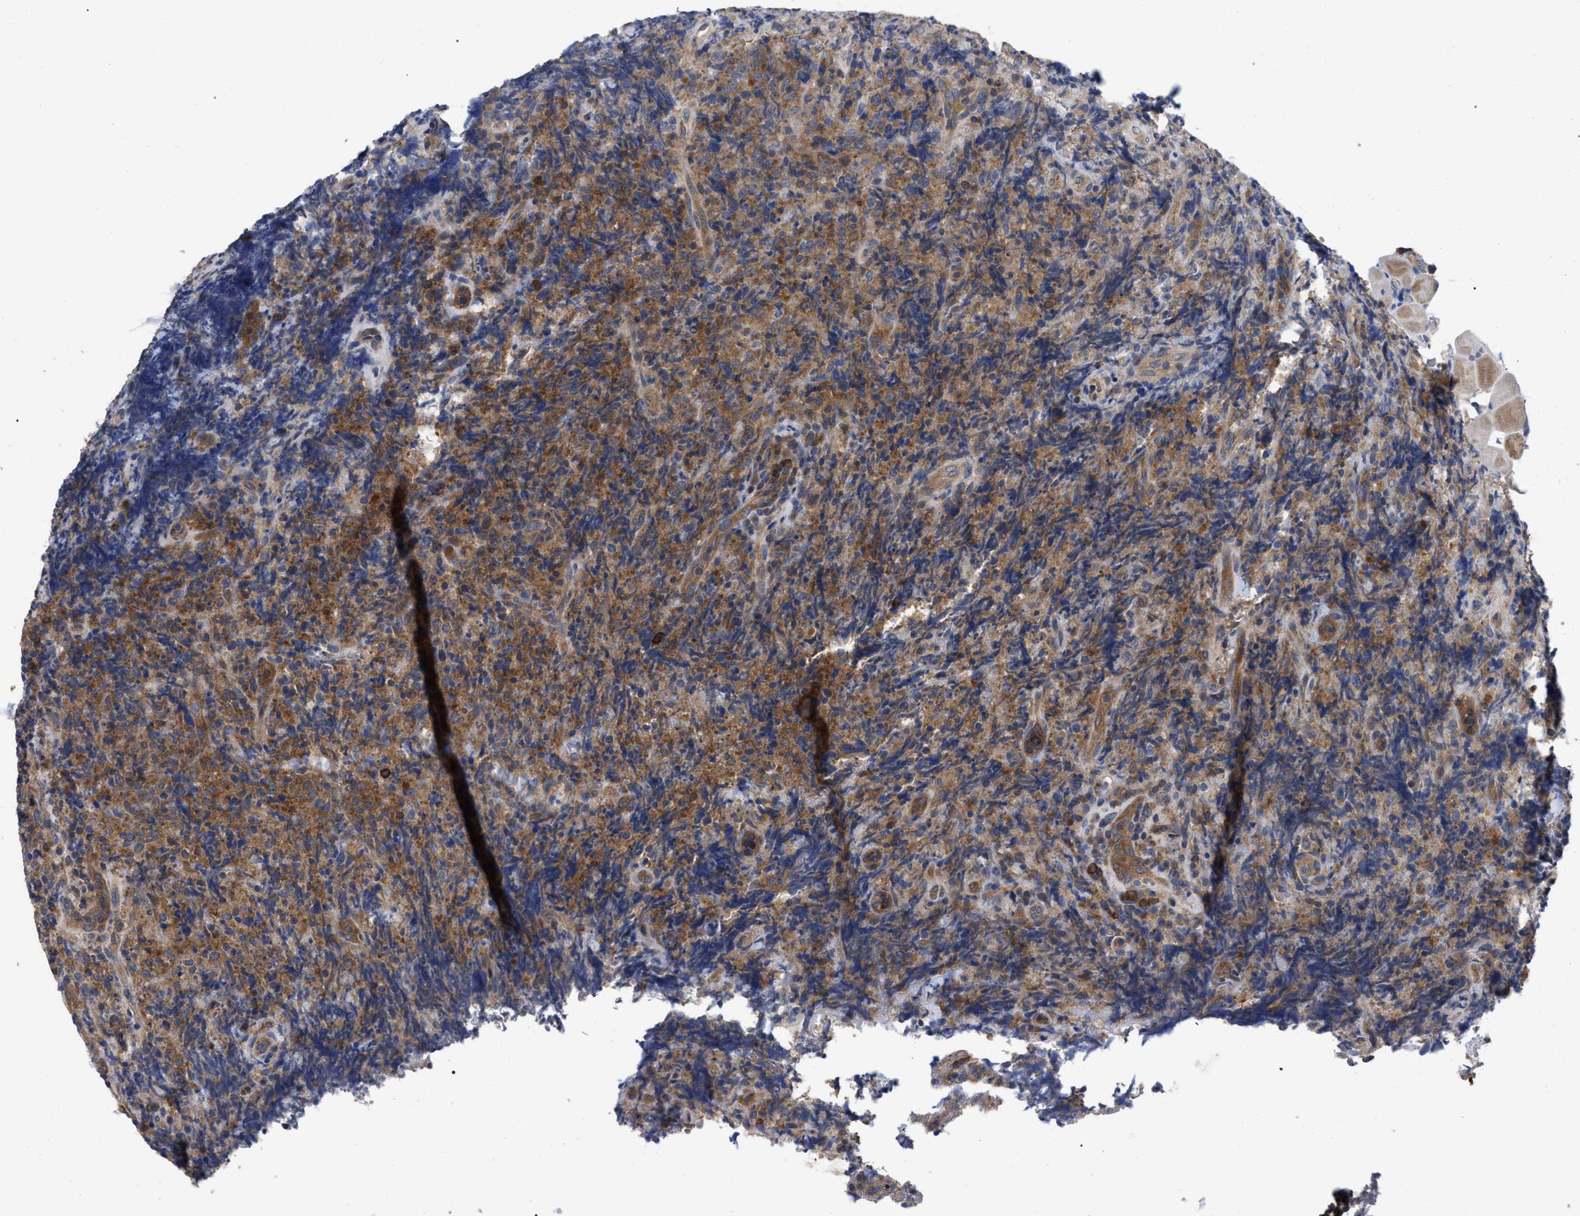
{"staining": {"intensity": "moderate", "quantity": ">75%", "location": "cytoplasmic/membranous"}, "tissue": "lymphoma", "cell_type": "Tumor cells", "image_type": "cancer", "snomed": [{"axis": "morphology", "description": "Malignant lymphoma, non-Hodgkin's type, High grade"}, {"axis": "topography", "description": "Tonsil"}], "caption": "This is an image of immunohistochemistry staining of malignant lymphoma, non-Hodgkin's type (high-grade), which shows moderate expression in the cytoplasmic/membranous of tumor cells.", "gene": "RAP1GDS1", "patient": {"sex": "female", "age": 36}}